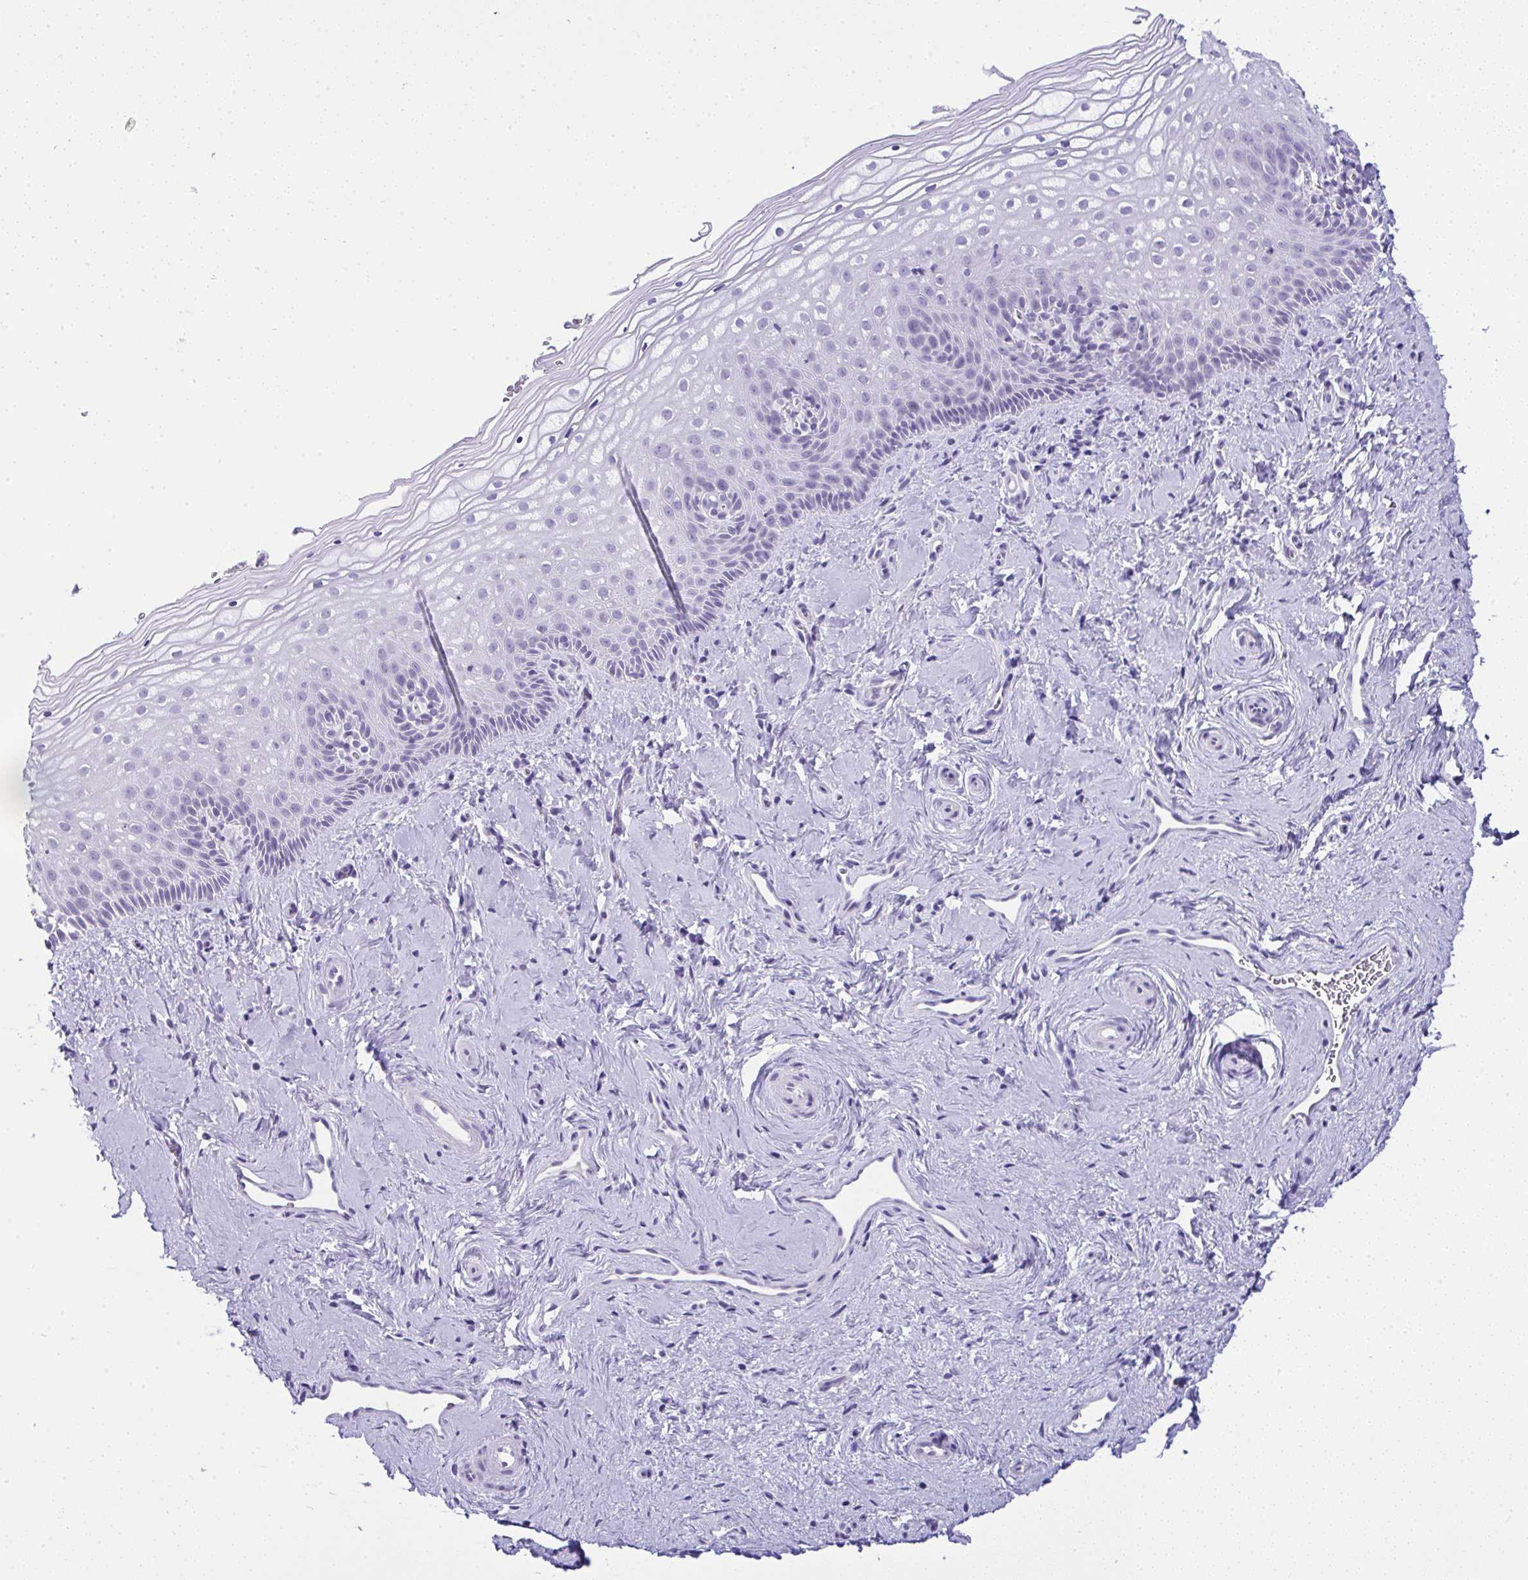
{"staining": {"intensity": "negative", "quantity": "none", "location": "none"}, "tissue": "vagina", "cell_type": "Squamous epithelial cells", "image_type": "normal", "snomed": [{"axis": "morphology", "description": "Normal tissue, NOS"}, {"axis": "topography", "description": "Vagina"}], "caption": "A high-resolution micrograph shows IHC staining of normal vagina, which shows no significant positivity in squamous epithelial cells. Brightfield microscopy of IHC stained with DAB (brown) and hematoxylin (blue), captured at high magnification.", "gene": "RNF183", "patient": {"sex": "female", "age": 51}}